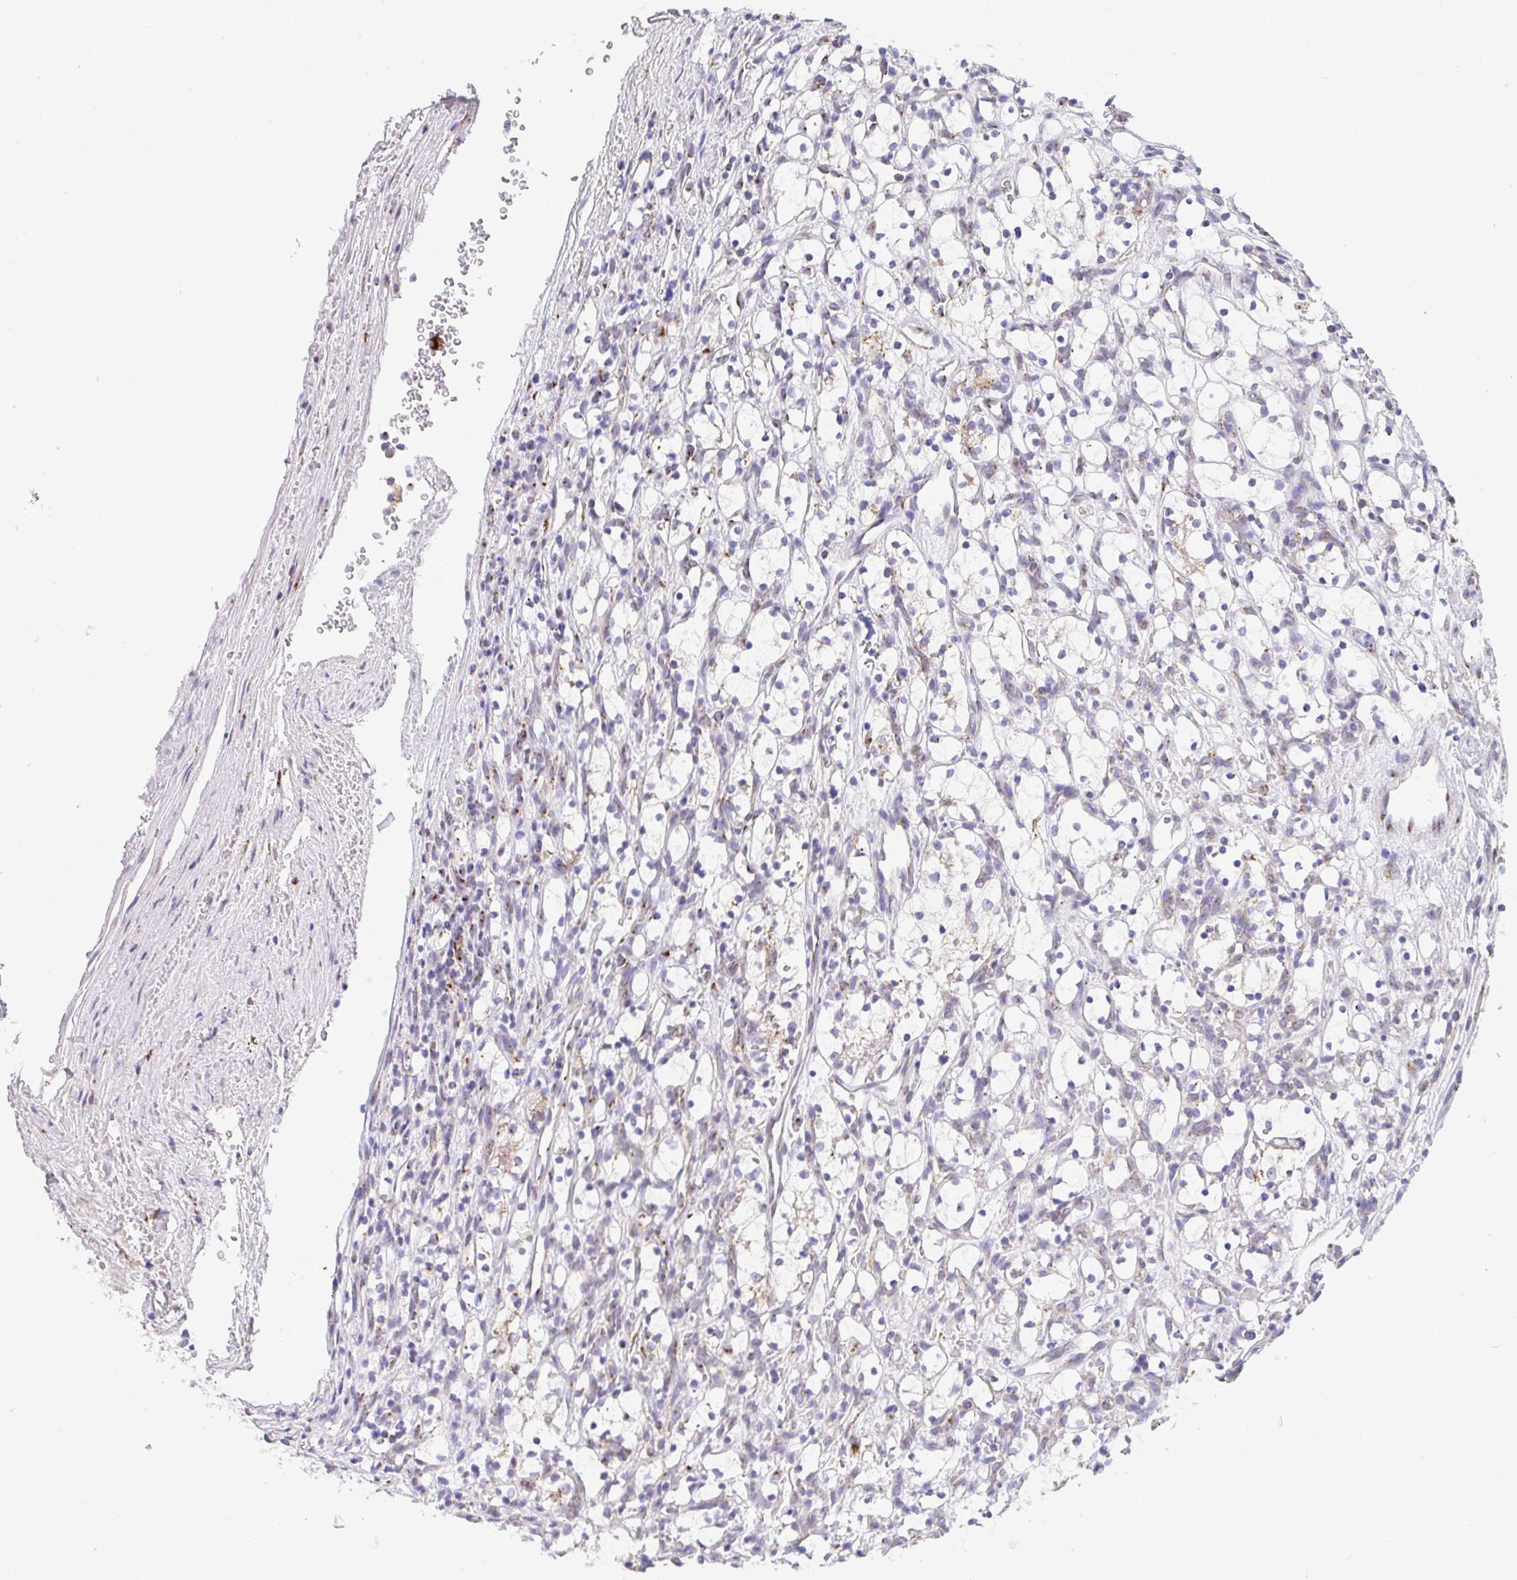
{"staining": {"intensity": "moderate", "quantity": "<25%", "location": "cytoplasmic/membranous"}, "tissue": "renal cancer", "cell_type": "Tumor cells", "image_type": "cancer", "snomed": [{"axis": "morphology", "description": "Adenocarcinoma, NOS"}, {"axis": "topography", "description": "Kidney"}], "caption": "Immunohistochemical staining of human renal adenocarcinoma shows low levels of moderate cytoplasmic/membranous protein positivity in approximately <25% of tumor cells.", "gene": "PROSER3", "patient": {"sex": "female", "age": 69}}